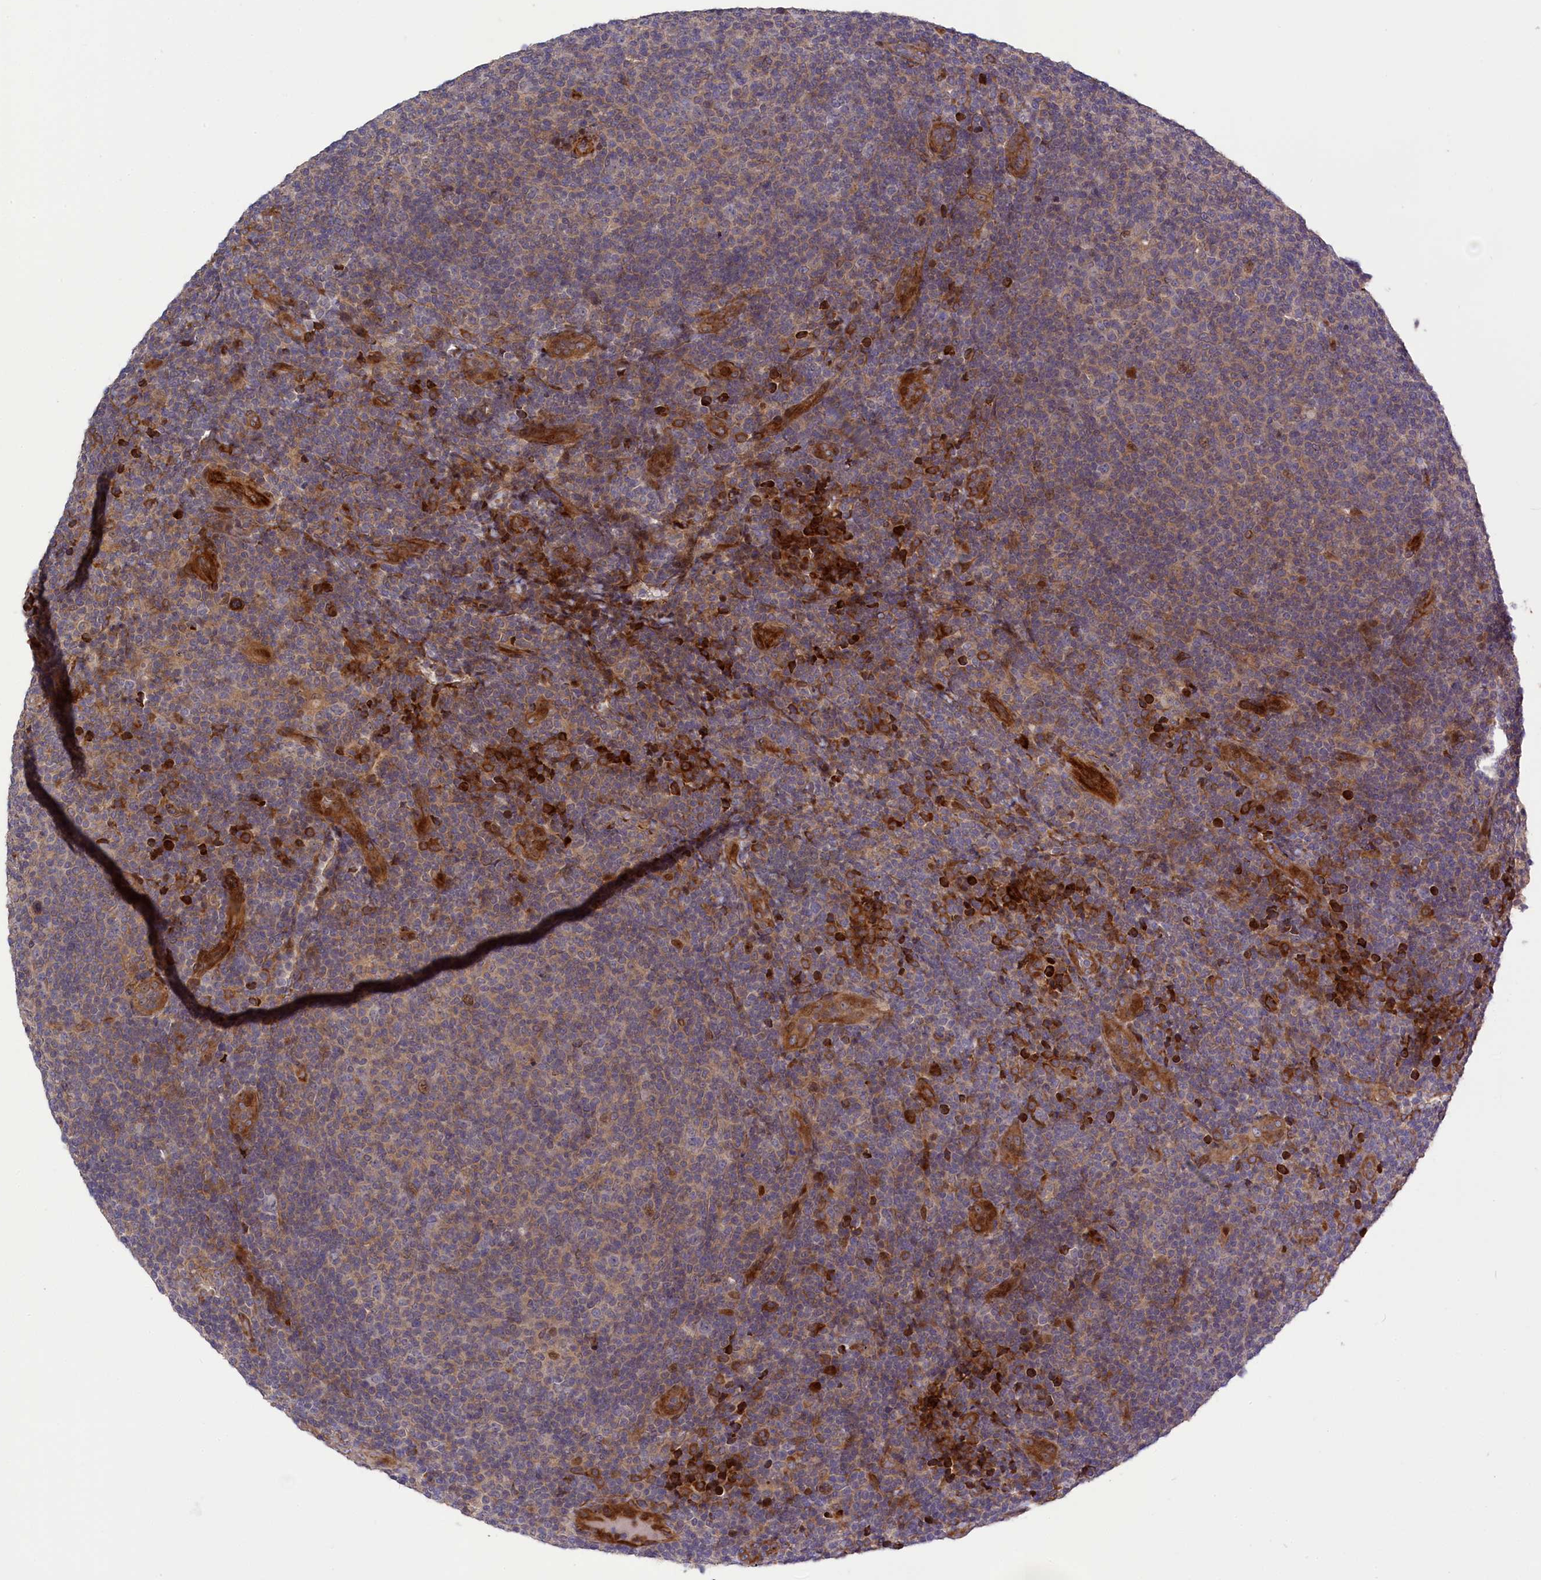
{"staining": {"intensity": "weak", "quantity": "25%-75%", "location": "cytoplasmic/membranous"}, "tissue": "lymphoma", "cell_type": "Tumor cells", "image_type": "cancer", "snomed": [{"axis": "morphology", "description": "Malignant lymphoma, non-Hodgkin's type, Low grade"}, {"axis": "topography", "description": "Lymph node"}], "caption": "Weak cytoplasmic/membranous positivity for a protein is appreciated in approximately 25%-75% of tumor cells of lymphoma using IHC.", "gene": "DDX60L", "patient": {"sex": "male", "age": 66}}